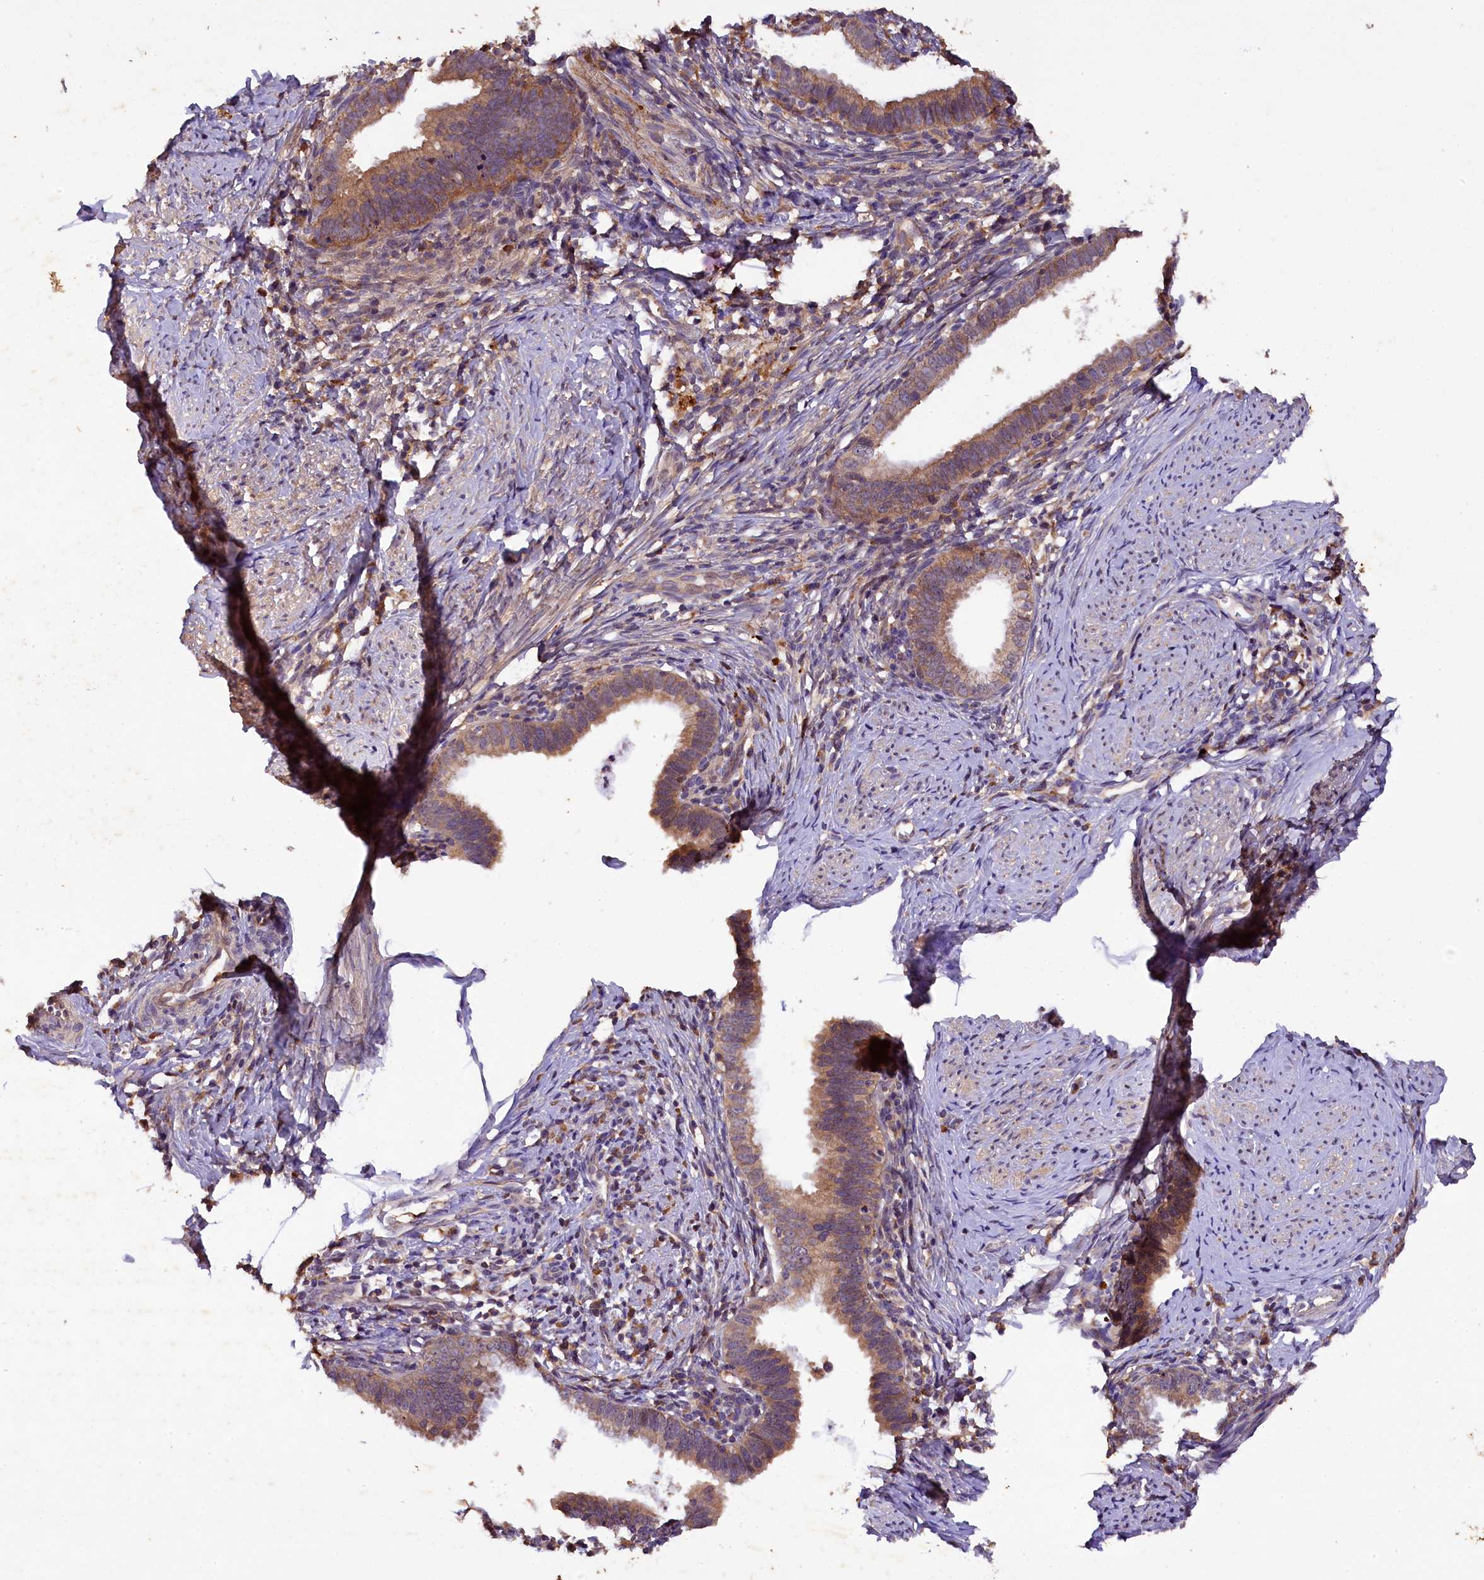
{"staining": {"intensity": "moderate", "quantity": ">75%", "location": "cytoplasmic/membranous"}, "tissue": "cervical cancer", "cell_type": "Tumor cells", "image_type": "cancer", "snomed": [{"axis": "morphology", "description": "Adenocarcinoma, NOS"}, {"axis": "topography", "description": "Cervix"}], "caption": "Immunohistochemistry (IHC) staining of cervical cancer, which exhibits medium levels of moderate cytoplasmic/membranous staining in about >75% of tumor cells indicating moderate cytoplasmic/membranous protein expression. The staining was performed using DAB (brown) for protein detection and nuclei were counterstained in hematoxylin (blue).", "gene": "PLXNB1", "patient": {"sex": "female", "age": 36}}